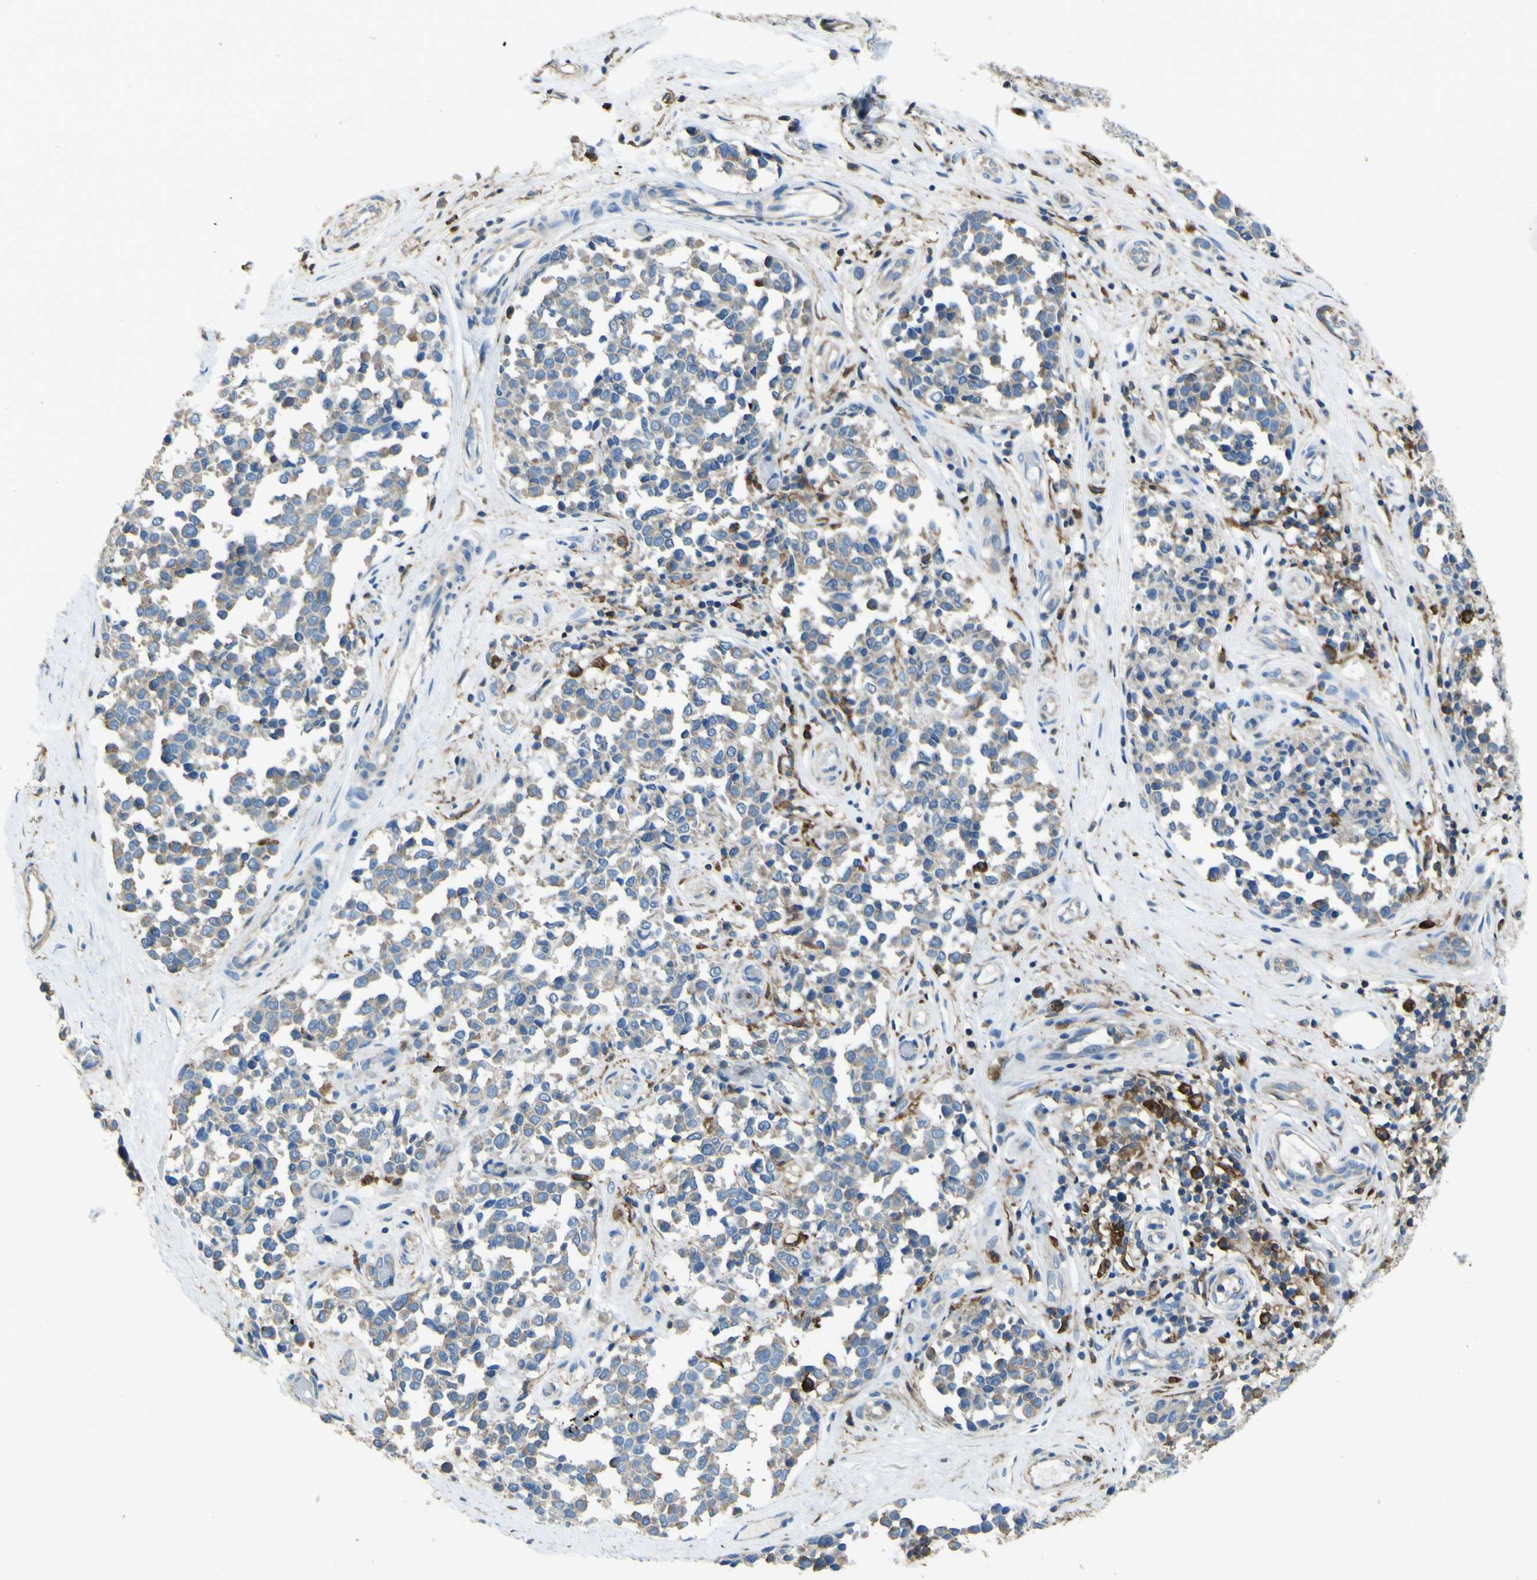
{"staining": {"intensity": "weak", "quantity": "<25%", "location": "cytoplasmic/membranous"}, "tissue": "melanoma", "cell_type": "Tumor cells", "image_type": "cancer", "snomed": [{"axis": "morphology", "description": "Malignant melanoma, NOS"}, {"axis": "topography", "description": "Skin"}], "caption": "Tumor cells show no significant expression in melanoma.", "gene": "LAIR1", "patient": {"sex": "female", "age": 64}}